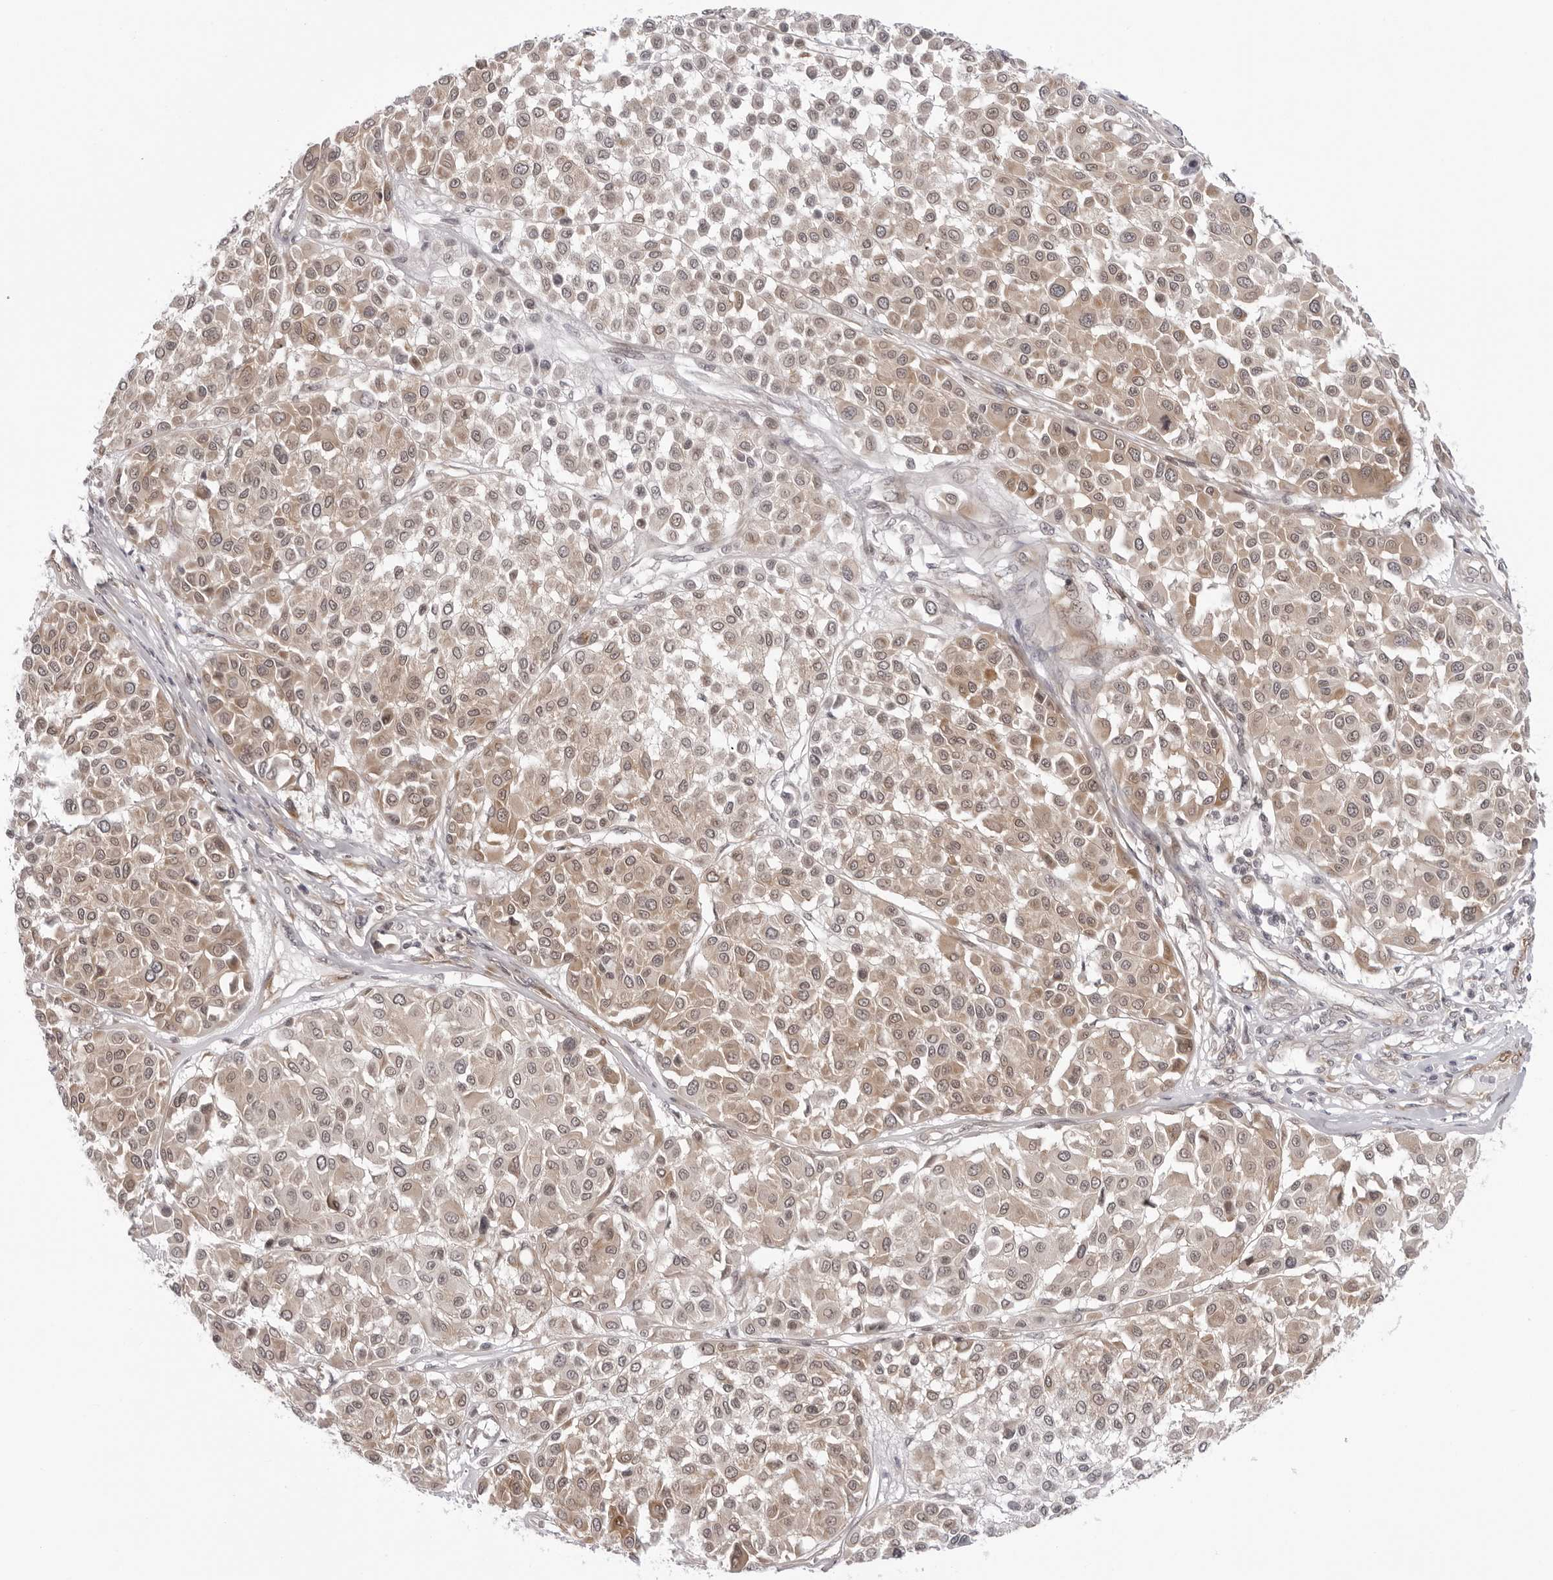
{"staining": {"intensity": "weak", "quantity": ">75%", "location": "cytoplasmic/membranous"}, "tissue": "melanoma", "cell_type": "Tumor cells", "image_type": "cancer", "snomed": [{"axis": "morphology", "description": "Malignant melanoma, Metastatic site"}, {"axis": "topography", "description": "Soft tissue"}], "caption": "Immunohistochemistry (DAB) staining of malignant melanoma (metastatic site) displays weak cytoplasmic/membranous protein positivity in approximately >75% of tumor cells. The staining was performed using DAB (3,3'-diaminobenzidine), with brown indicating positive protein expression. Nuclei are stained blue with hematoxylin.", "gene": "SRGAP2", "patient": {"sex": "male", "age": 41}}